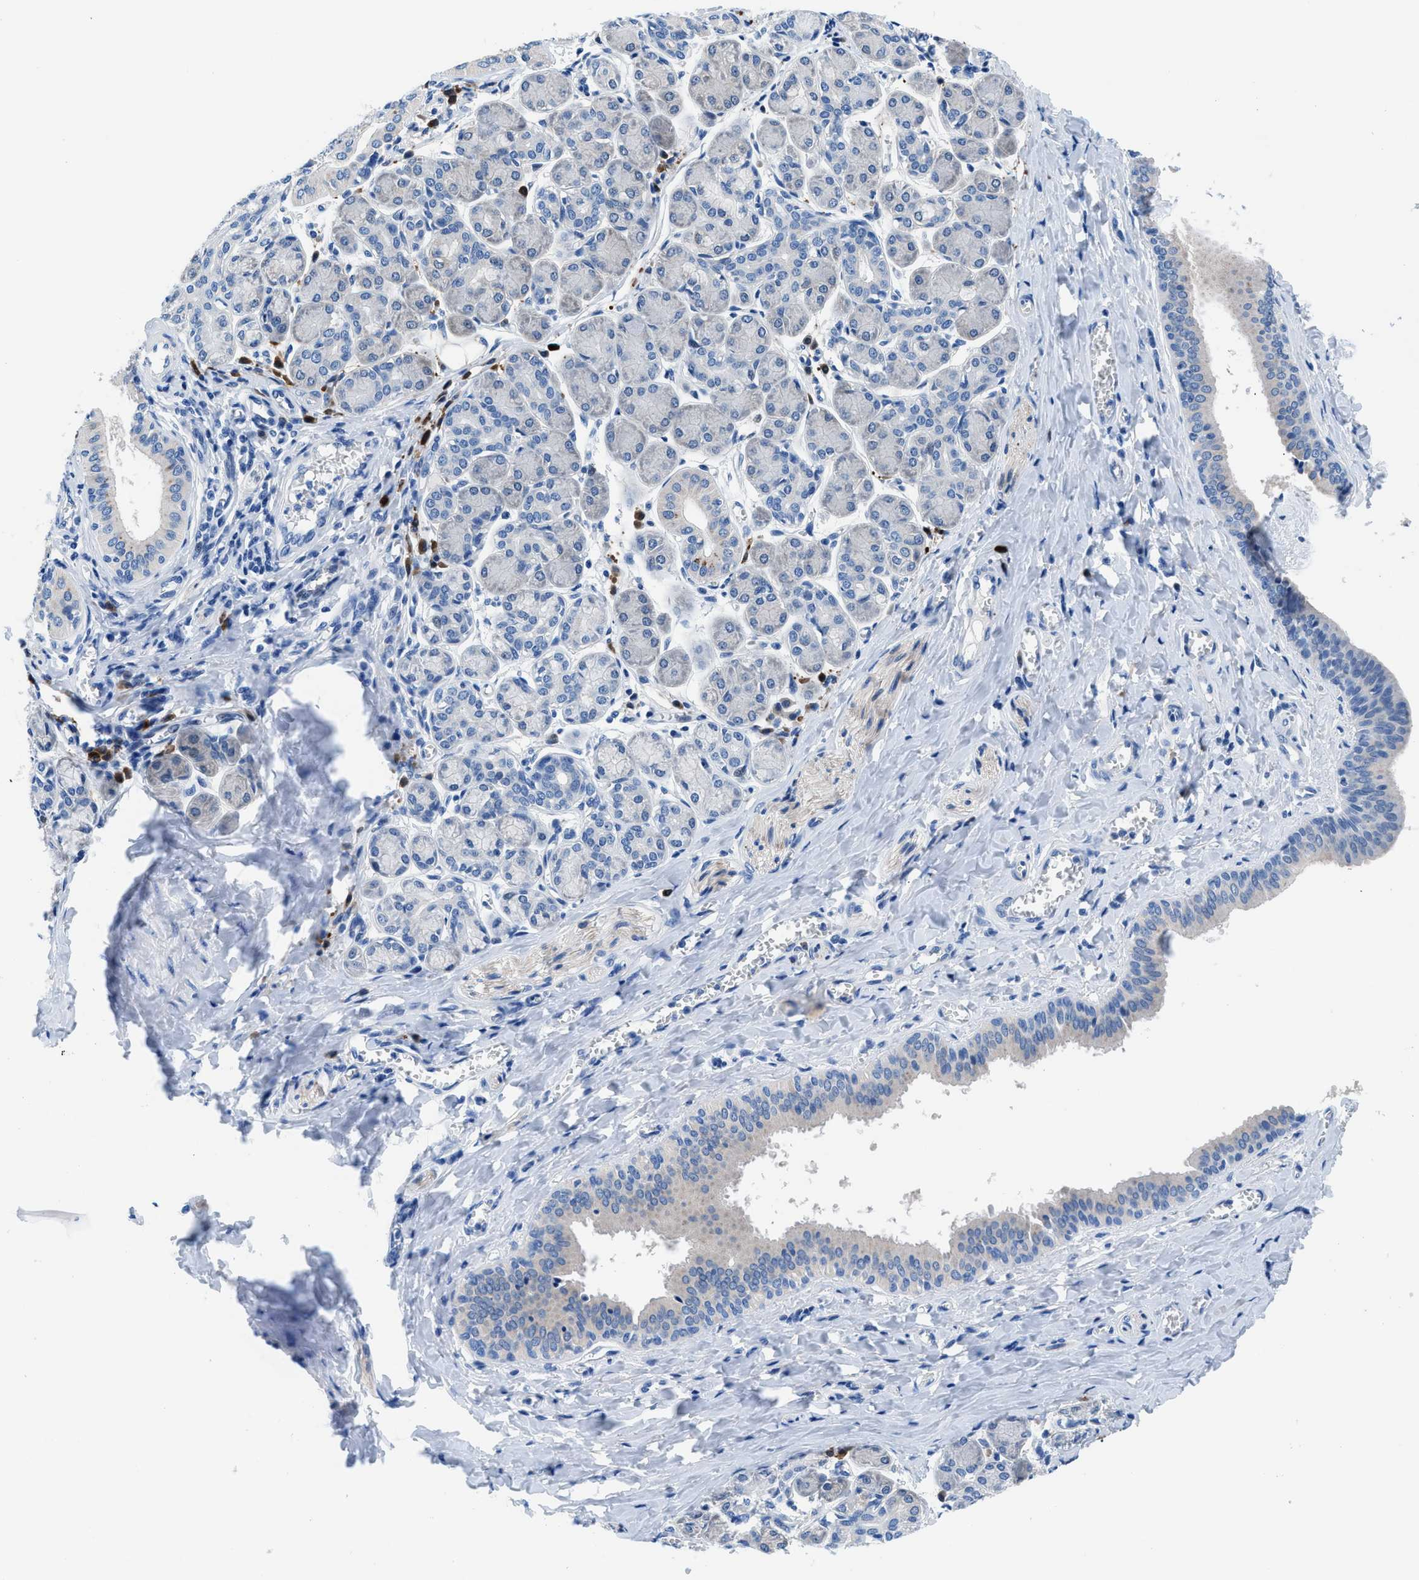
{"staining": {"intensity": "negative", "quantity": "none", "location": "none"}, "tissue": "salivary gland", "cell_type": "Glandular cells", "image_type": "normal", "snomed": [{"axis": "morphology", "description": "Normal tissue, NOS"}, {"axis": "morphology", "description": "Inflammation, NOS"}, {"axis": "topography", "description": "Lymph node"}, {"axis": "topography", "description": "Salivary gland"}], "caption": "Immunohistochemistry (IHC) photomicrograph of unremarkable salivary gland: human salivary gland stained with DAB (3,3'-diaminobenzidine) shows no significant protein positivity in glandular cells.", "gene": "UAP1", "patient": {"sex": "male", "age": 3}}